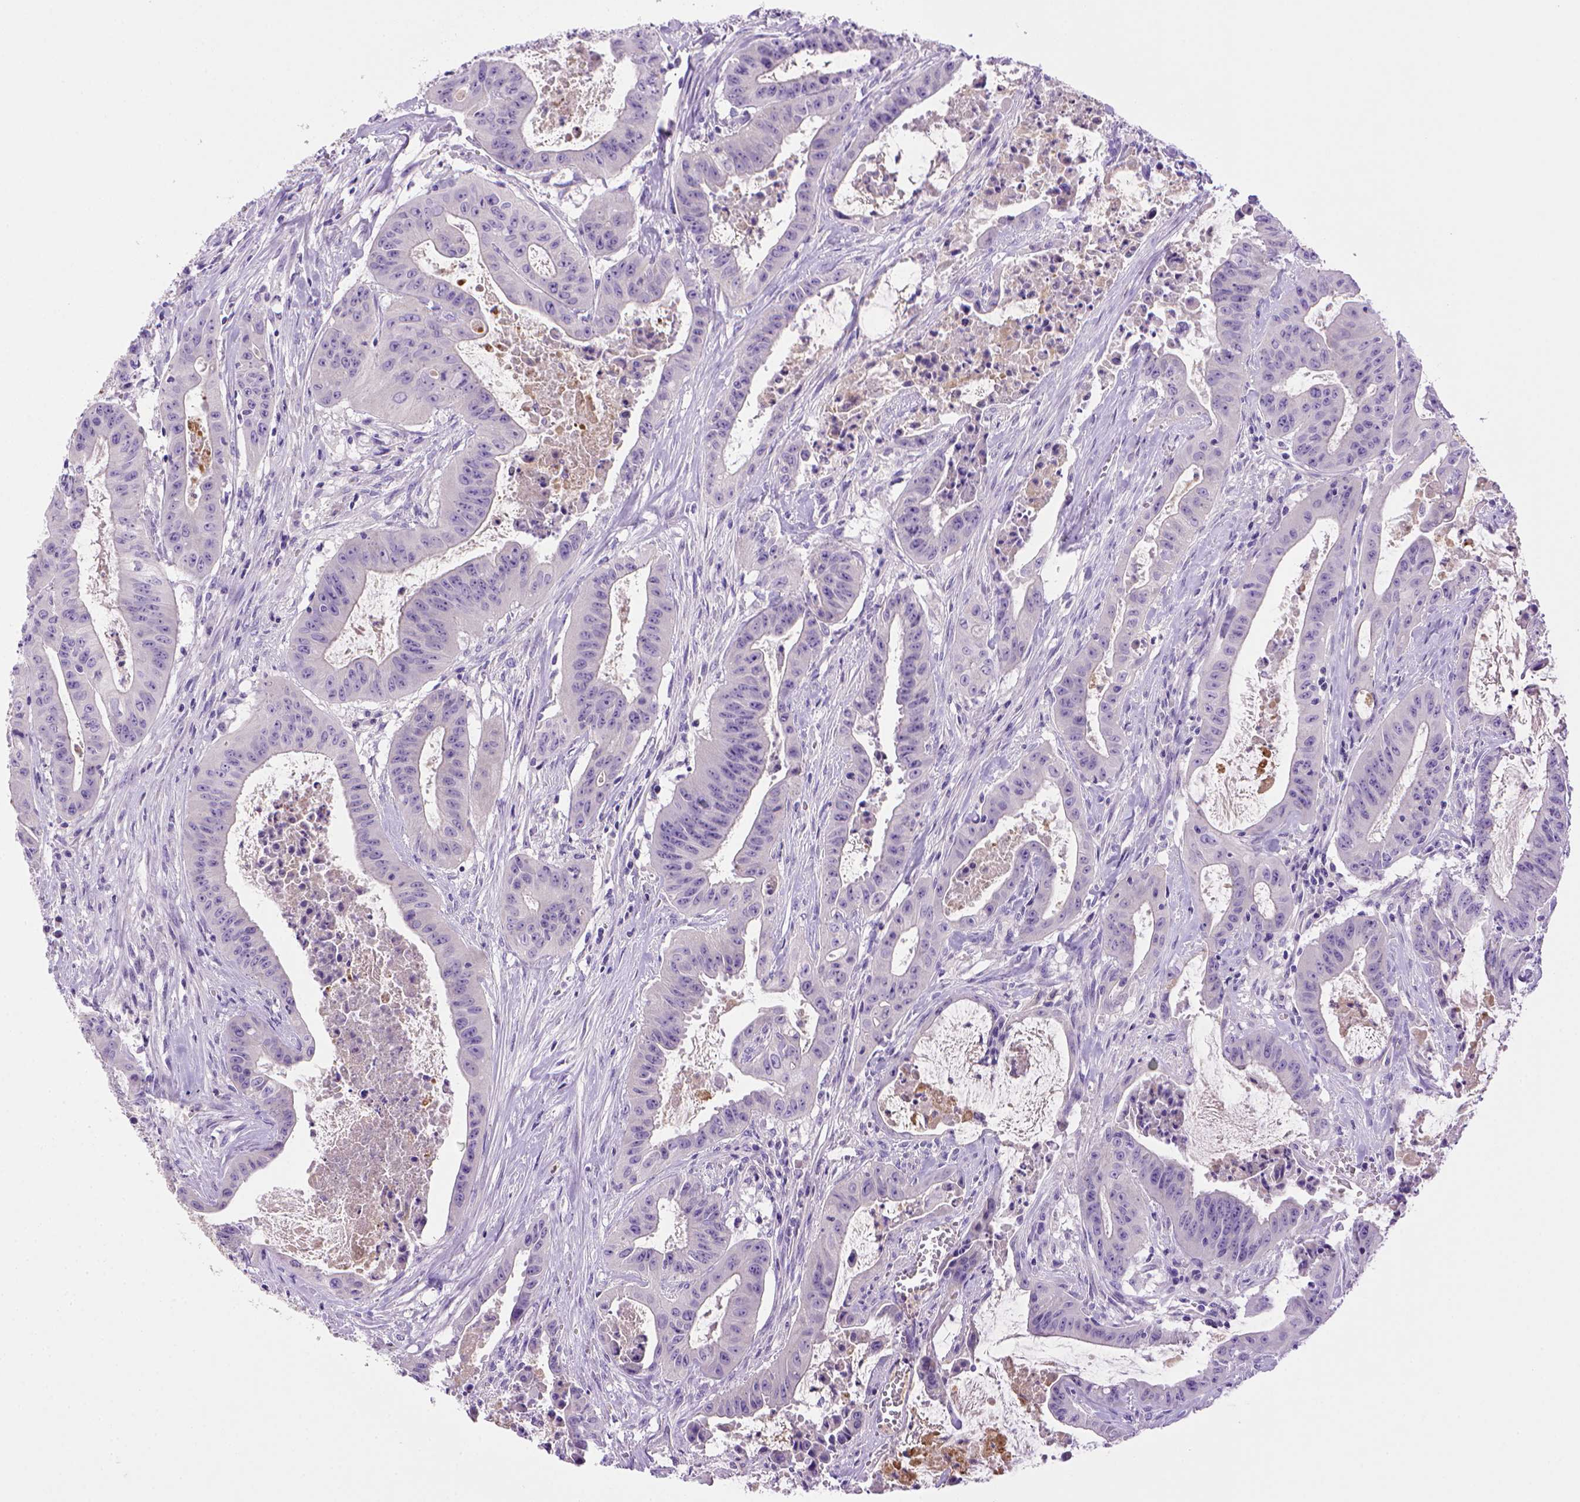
{"staining": {"intensity": "negative", "quantity": "none", "location": "none"}, "tissue": "colorectal cancer", "cell_type": "Tumor cells", "image_type": "cancer", "snomed": [{"axis": "morphology", "description": "Adenocarcinoma, NOS"}, {"axis": "topography", "description": "Colon"}], "caption": "A micrograph of human colorectal cancer is negative for staining in tumor cells.", "gene": "BAAT", "patient": {"sex": "male", "age": 33}}